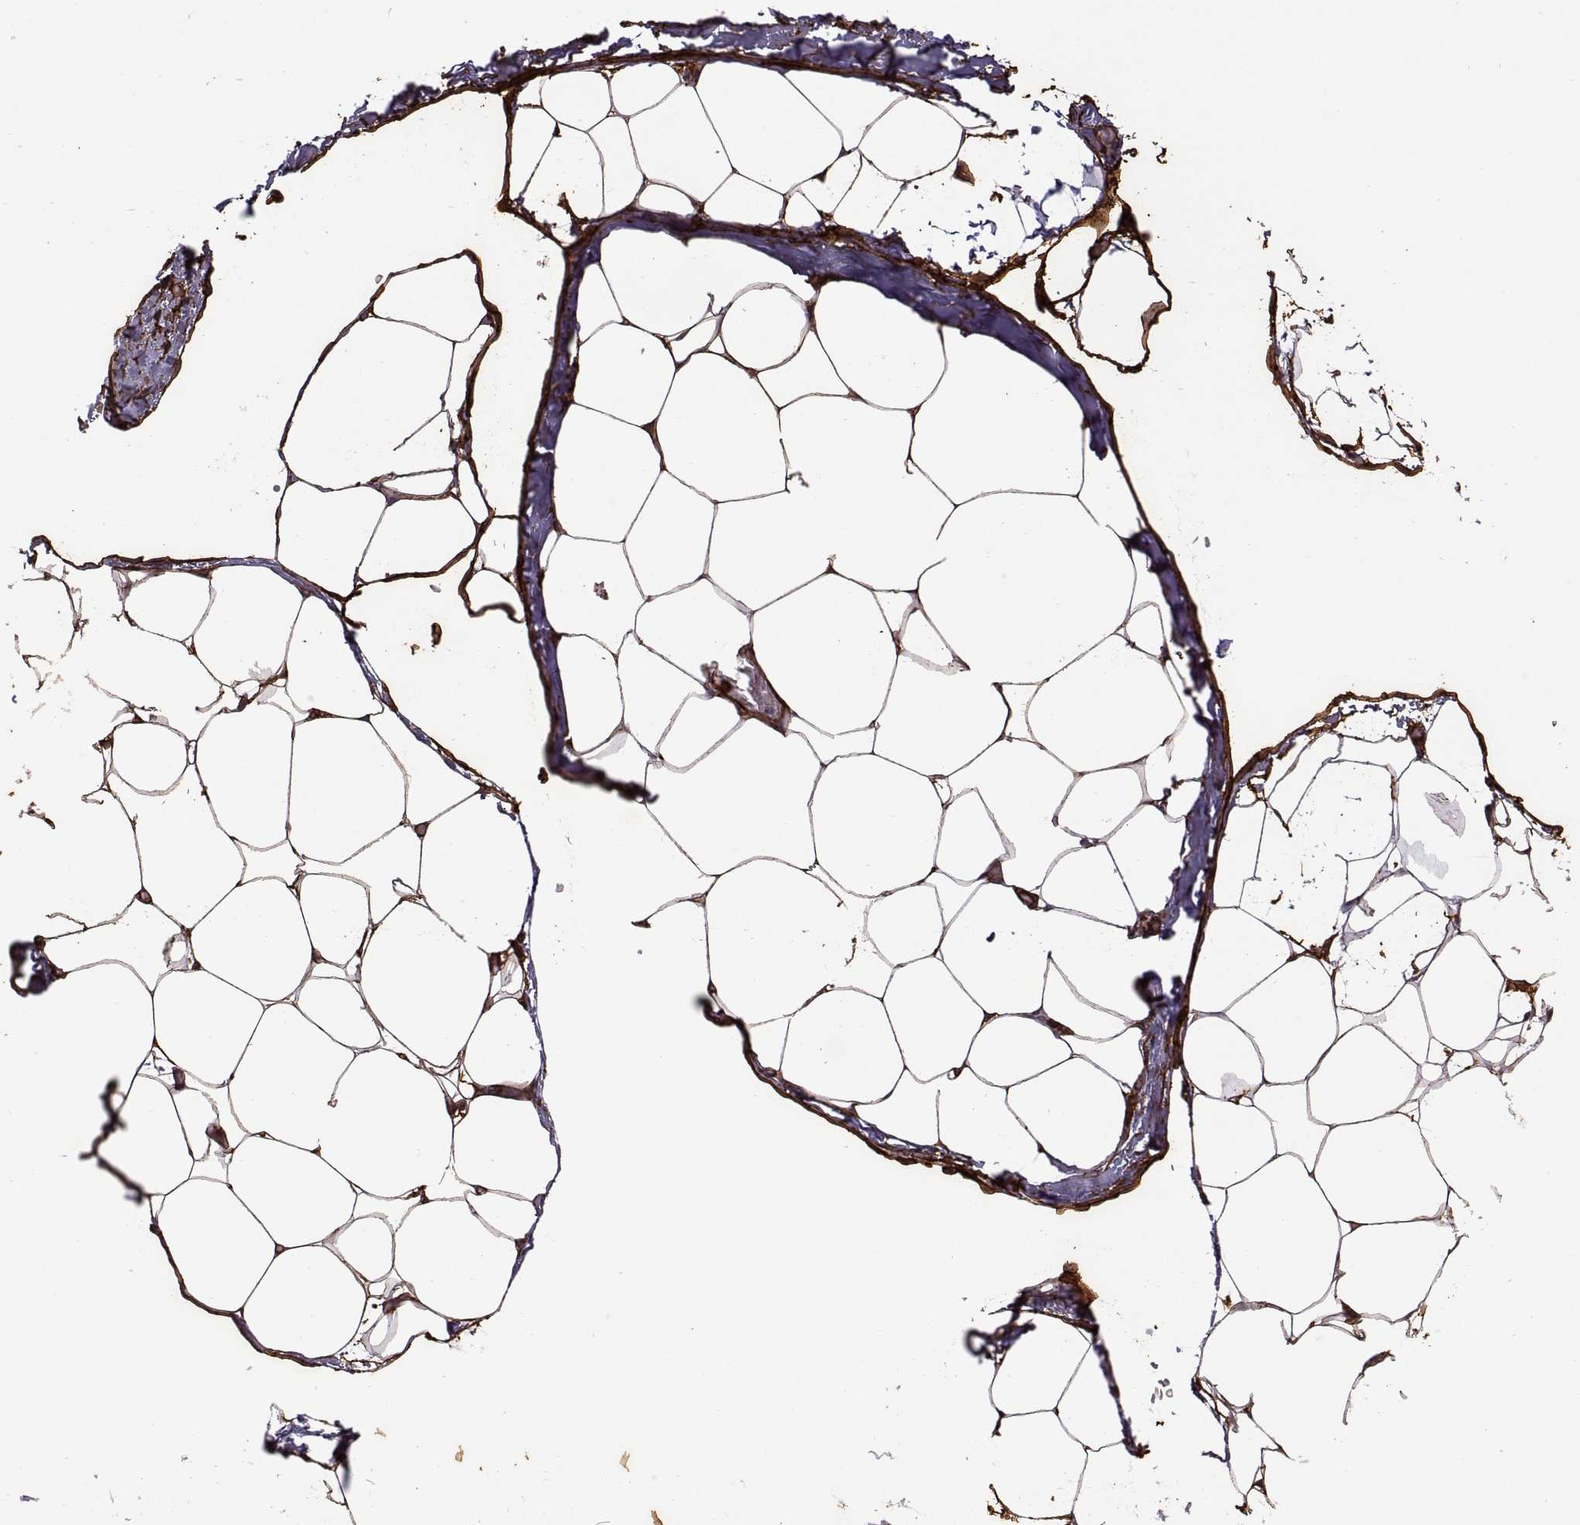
{"staining": {"intensity": "moderate", "quantity": ">75%", "location": "cytoplasmic/membranous"}, "tissue": "adipose tissue", "cell_type": "Adipocytes", "image_type": "normal", "snomed": [{"axis": "morphology", "description": "Normal tissue, NOS"}, {"axis": "topography", "description": "Adipose tissue"}], "caption": "Immunohistochemistry staining of unremarkable adipose tissue, which demonstrates medium levels of moderate cytoplasmic/membranous expression in about >75% of adipocytes indicating moderate cytoplasmic/membranous protein staining. The staining was performed using DAB (brown) for protein detection and nuclei were counterstained in hematoxylin (blue).", "gene": "S100A10", "patient": {"sex": "male", "age": 57}}